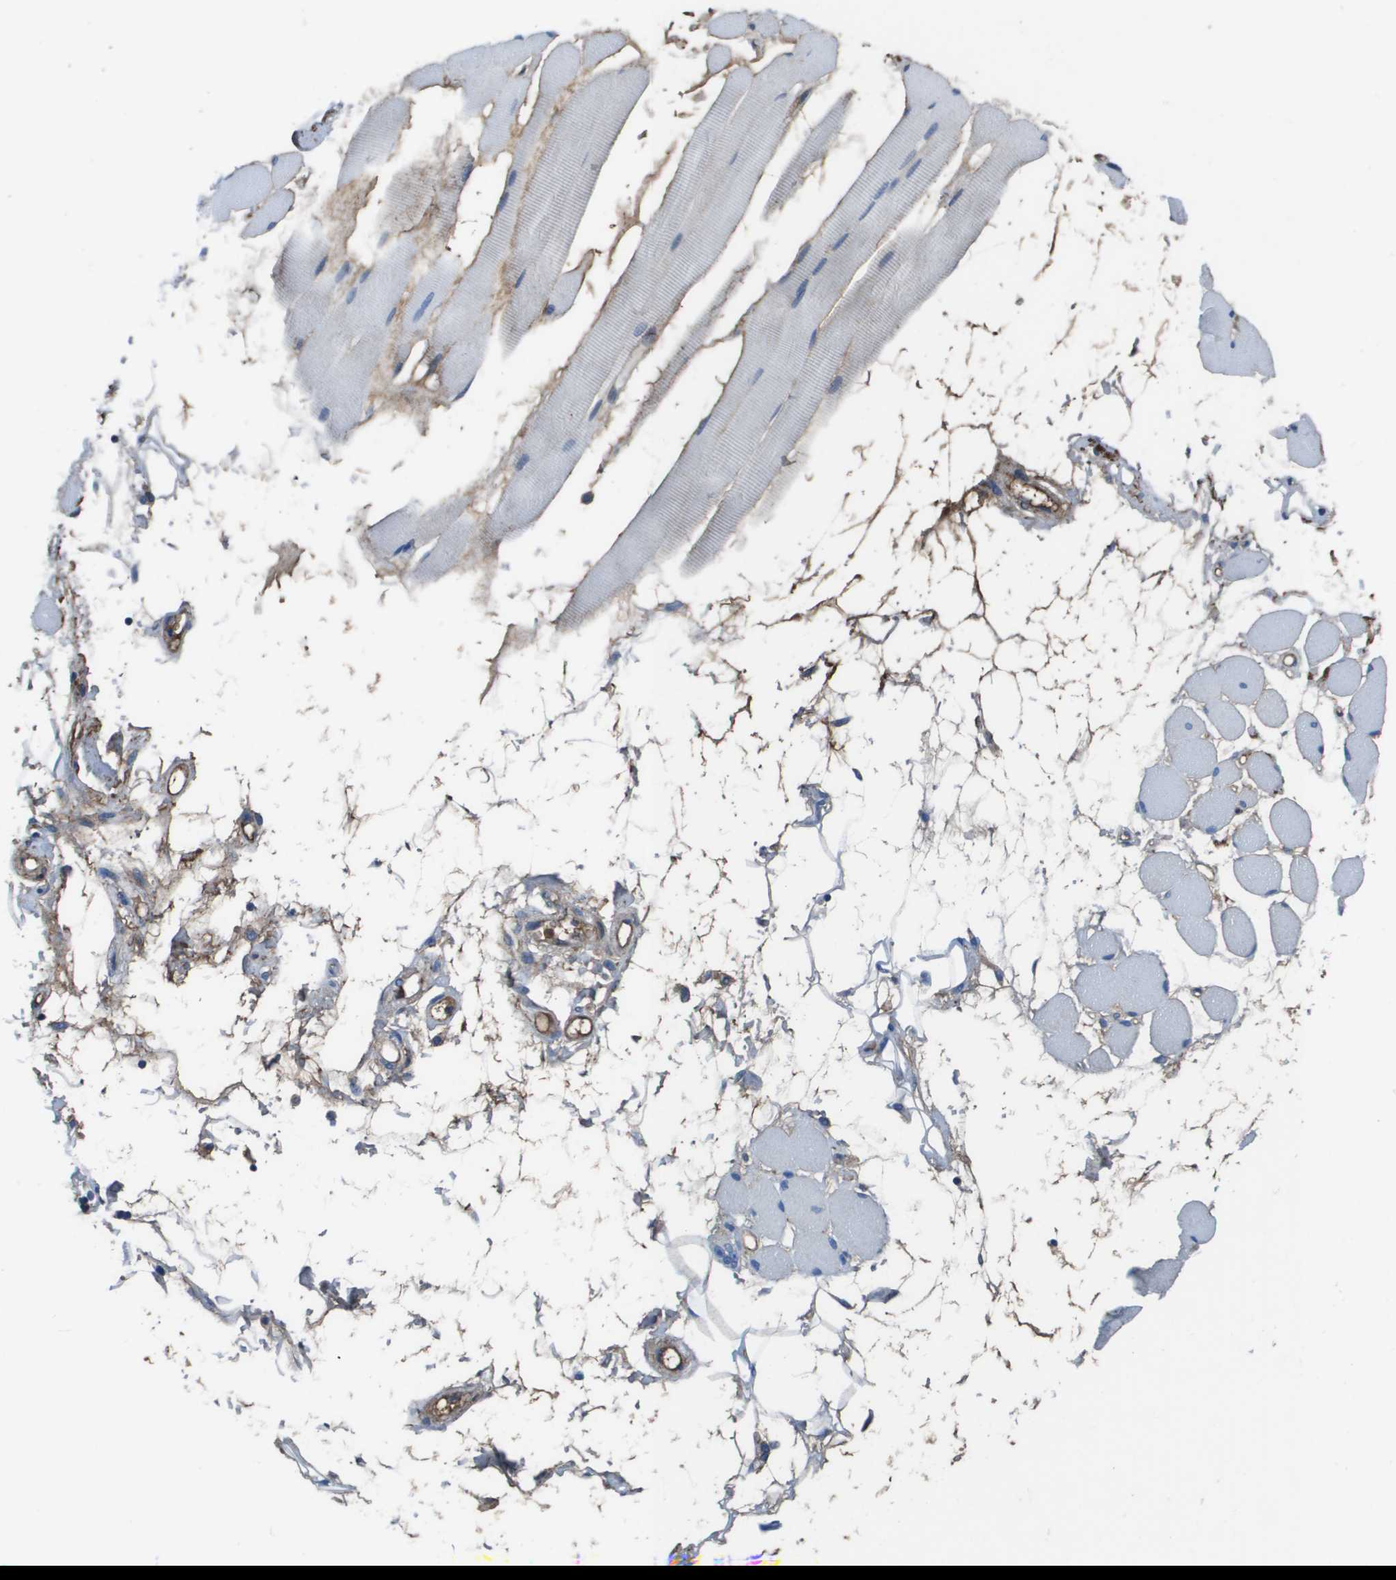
{"staining": {"intensity": "negative", "quantity": "none", "location": "none"}, "tissue": "skeletal muscle", "cell_type": "Myocytes", "image_type": "normal", "snomed": [{"axis": "morphology", "description": "Normal tissue, NOS"}, {"axis": "topography", "description": "Skeletal muscle"}, {"axis": "topography", "description": "Peripheral nerve tissue"}], "caption": "High magnification brightfield microscopy of benign skeletal muscle stained with DAB (brown) and counterstained with hematoxylin (blue): myocytes show no significant expression.", "gene": "VTN", "patient": {"sex": "female", "age": 84}}